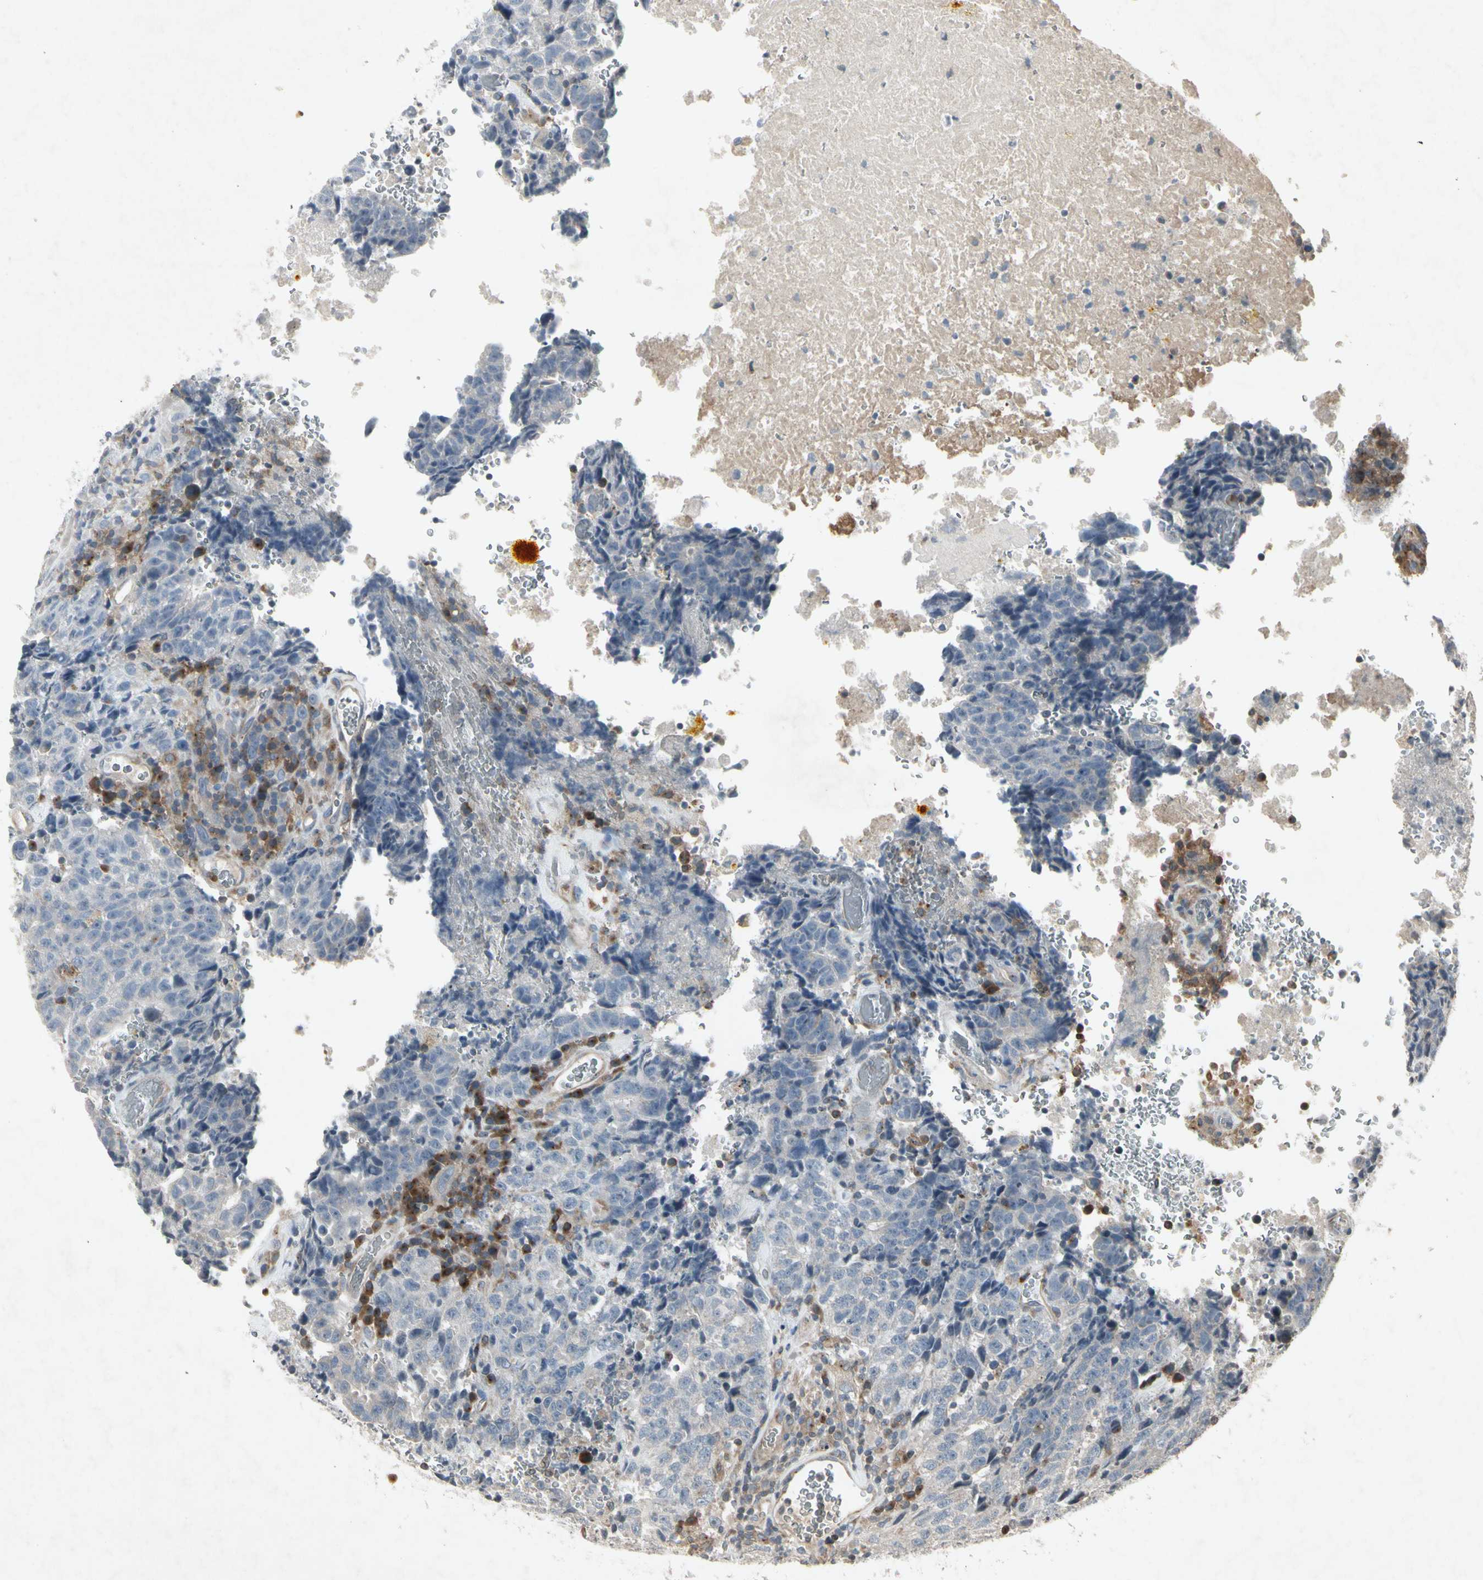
{"staining": {"intensity": "negative", "quantity": "none", "location": "none"}, "tissue": "testis cancer", "cell_type": "Tumor cells", "image_type": "cancer", "snomed": [{"axis": "morphology", "description": "Necrosis, NOS"}, {"axis": "morphology", "description": "Carcinoma, Embryonal, NOS"}, {"axis": "topography", "description": "Testis"}], "caption": "Testis embryonal carcinoma stained for a protein using immunohistochemistry (IHC) shows no positivity tumor cells.", "gene": "TEK", "patient": {"sex": "male", "age": 19}}